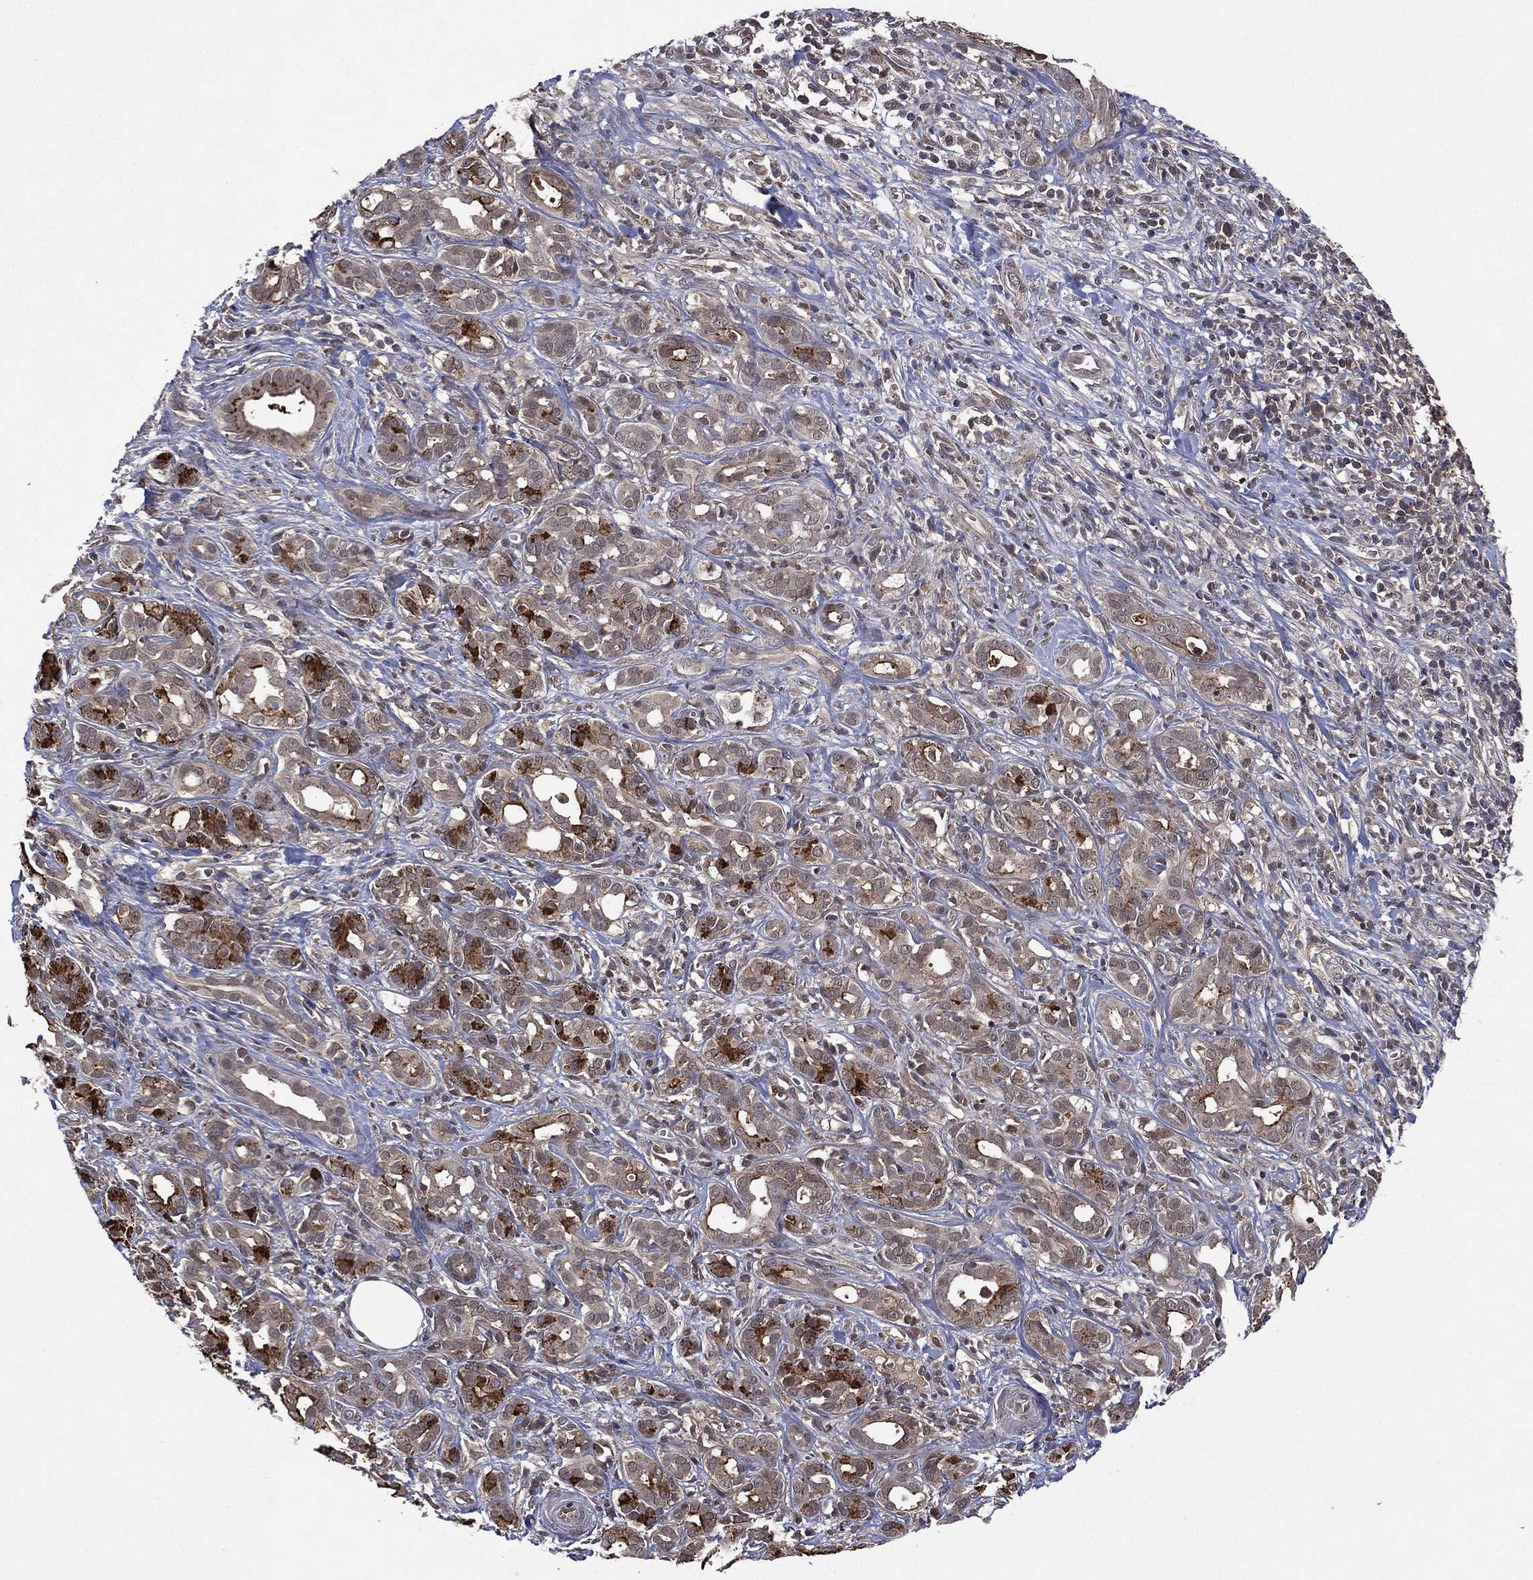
{"staining": {"intensity": "strong", "quantity": "<25%", "location": "cytoplasmic/membranous"}, "tissue": "pancreatic cancer", "cell_type": "Tumor cells", "image_type": "cancer", "snomed": [{"axis": "morphology", "description": "Adenocarcinoma, NOS"}, {"axis": "topography", "description": "Pancreas"}], "caption": "Tumor cells demonstrate medium levels of strong cytoplasmic/membranous staining in approximately <25% of cells in pancreatic cancer.", "gene": "ATG4B", "patient": {"sex": "male", "age": 61}}